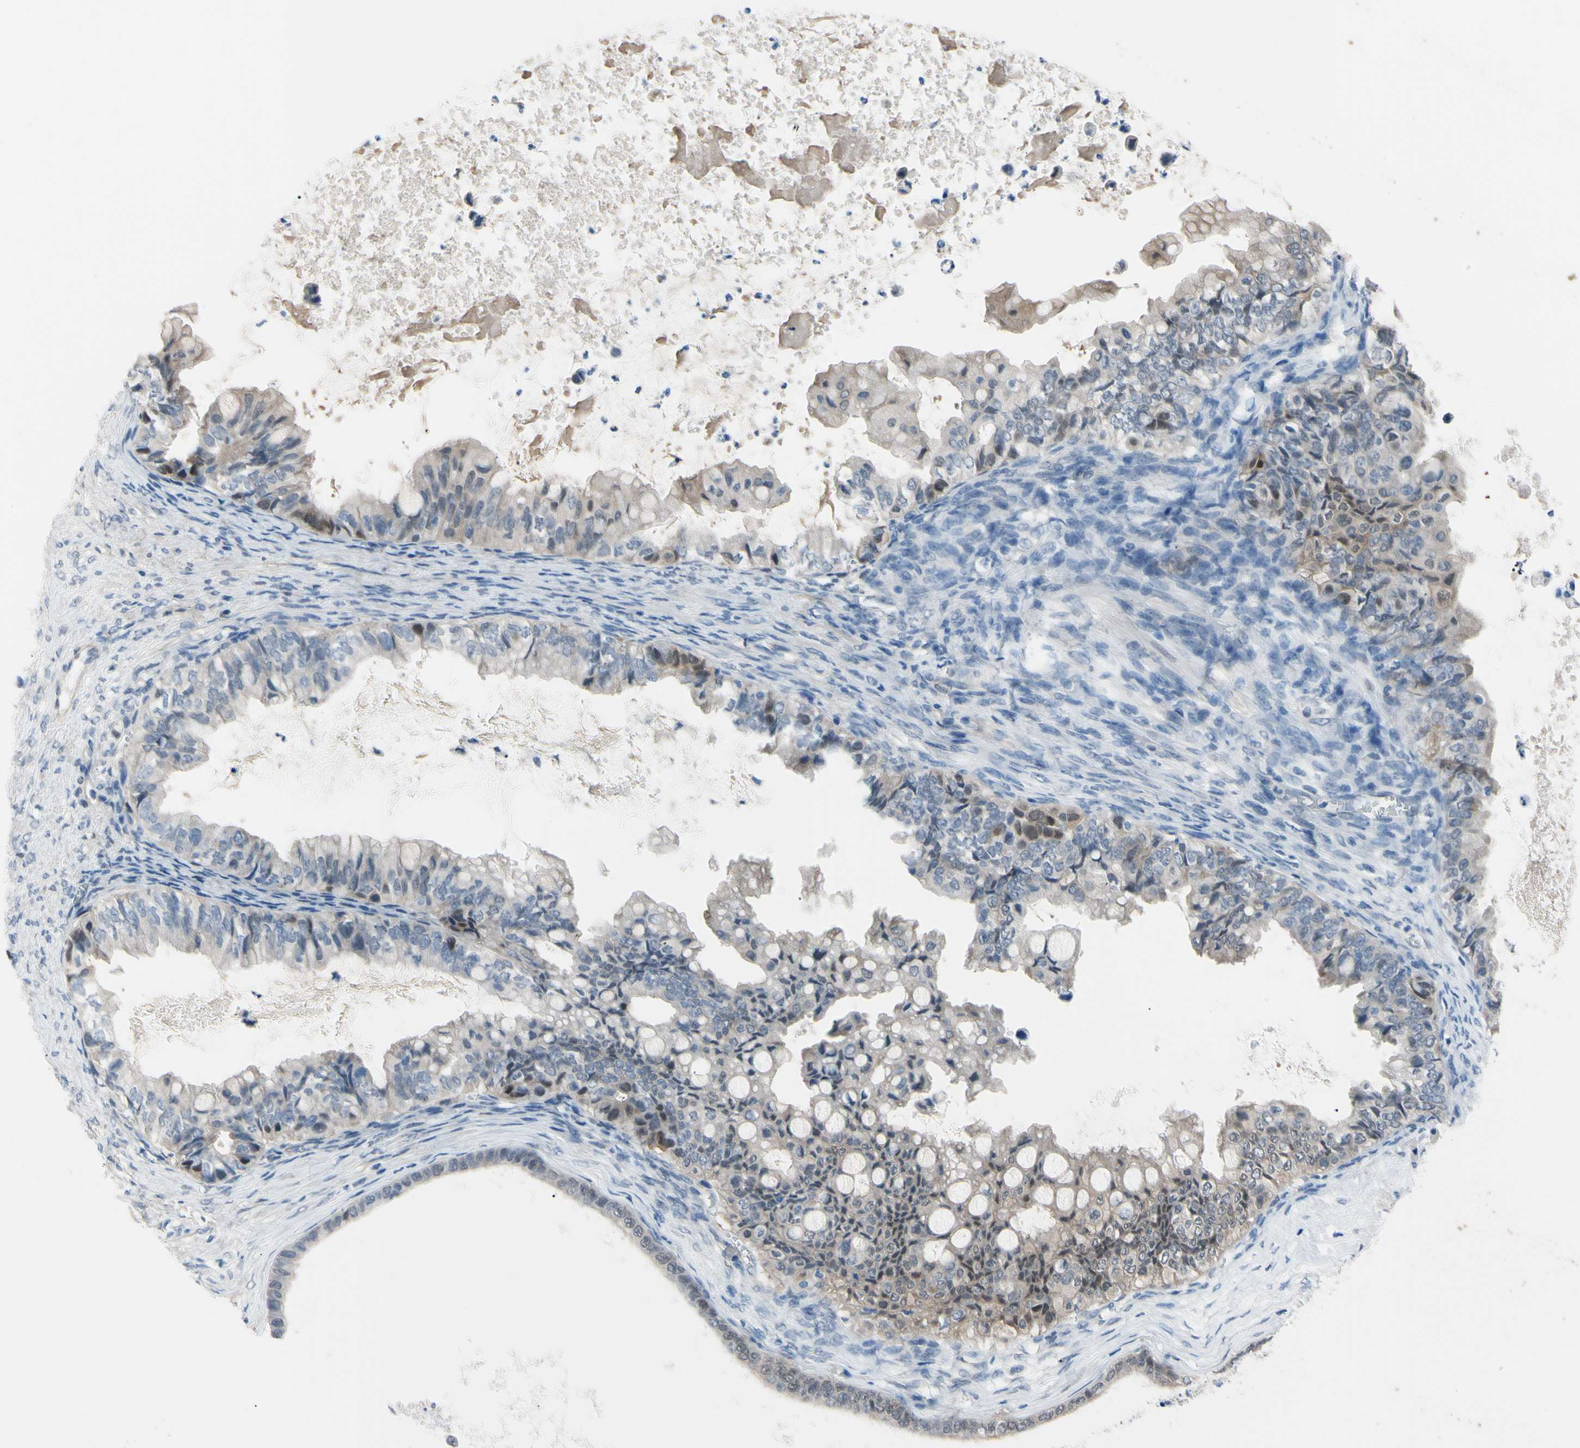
{"staining": {"intensity": "weak", "quantity": ">75%", "location": "cytoplasmic/membranous"}, "tissue": "ovarian cancer", "cell_type": "Tumor cells", "image_type": "cancer", "snomed": [{"axis": "morphology", "description": "Cystadenocarcinoma, mucinous, NOS"}, {"axis": "topography", "description": "Ovary"}], "caption": "Tumor cells exhibit low levels of weak cytoplasmic/membranous expression in about >75% of cells in mucinous cystadenocarcinoma (ovarian). (brown staining indicates protein expression, while blue staining denotes nuclei).", "gene": "NOL3", "patient": {"sex": "female", "age": 80}}